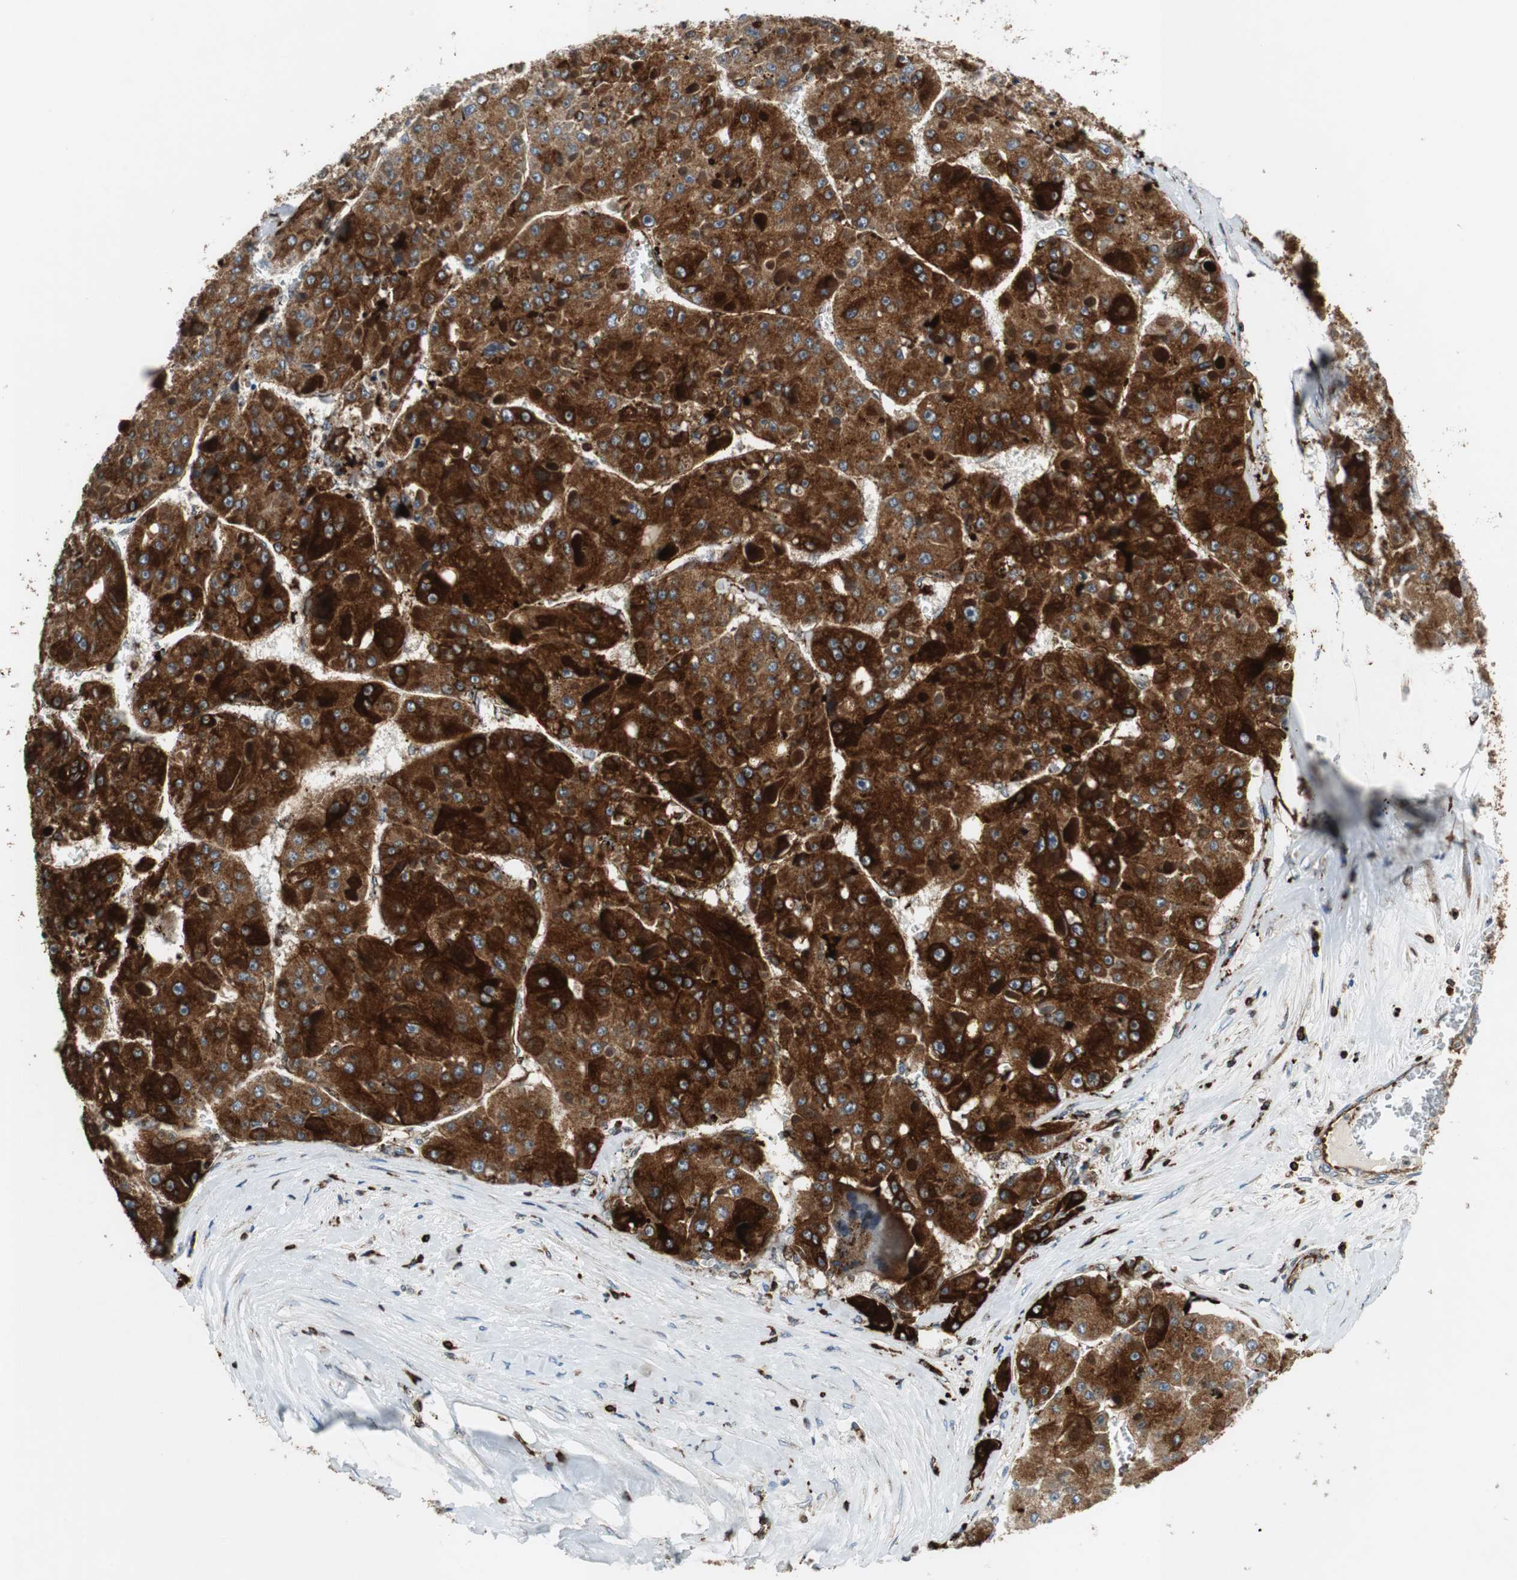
{"staining": {"intensity": "strong", "quantity": ">75%", "location": "cytoplasmic/membranous"}, "tissue": "liver cancer", "cell_type": "Tumor cells", "image_type": "cancer", "snomed": [{"axis": "morphology", "description": "Carcinoma, Hepatocellular, NOS"}, {"axis": "topography", "description": "Liver"}], "caption": "Liver cancer was stained to show a protein in brown. There is high levels of strong cytoplasmic/membranous positivity in about >75% of tumor cells.", "gene": "TUBA4A", "patient": {"sex": "female", "age": 73}}